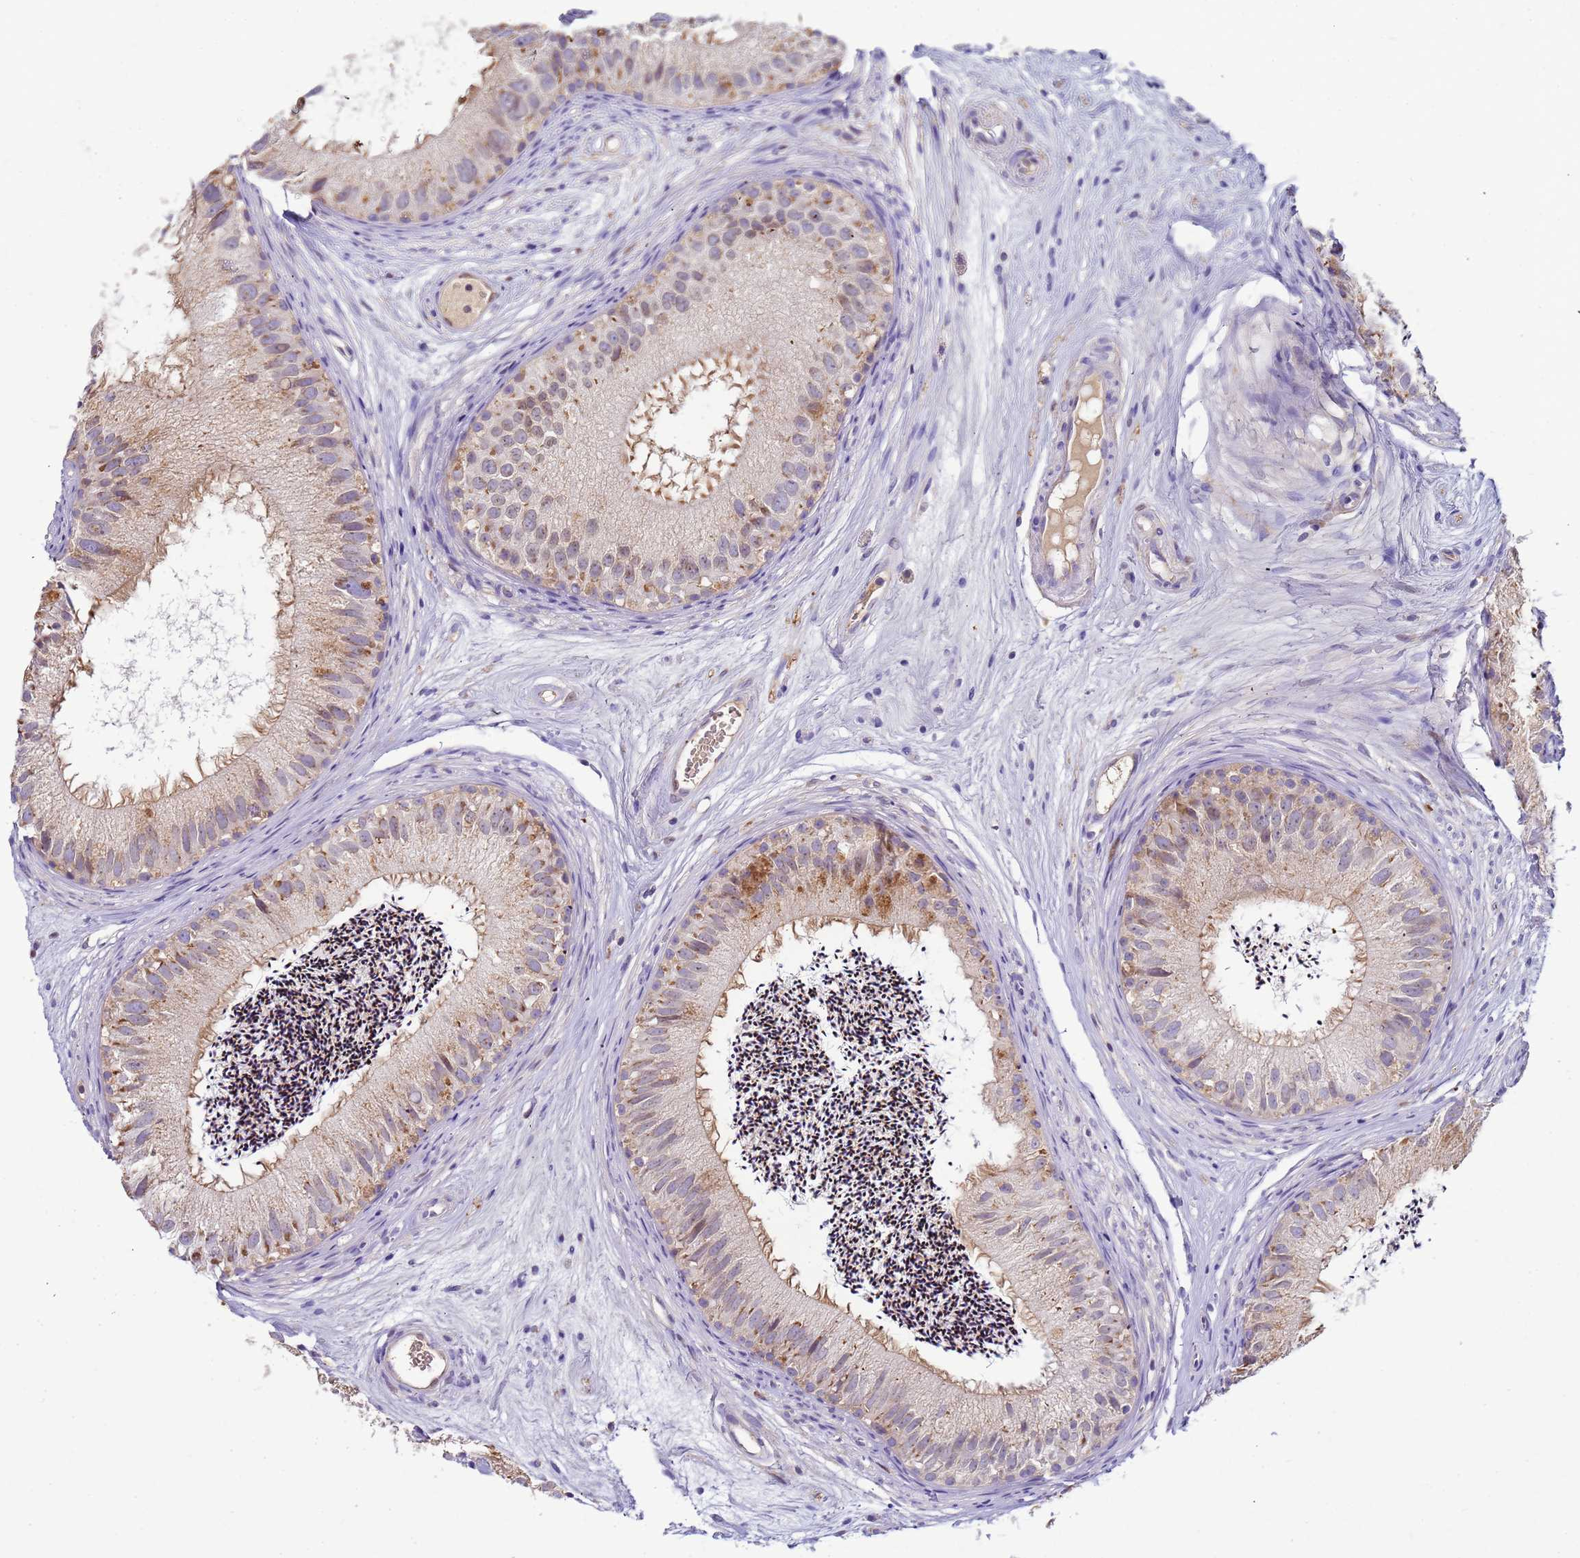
{"staining": {"intensity": "moderate", "quantity": "25%-75%", "location": "cytoplasmic/membranous"}, "tissue": "epididymis", "cell_type": "Glandular cells", "image_type": "normal", "snomed": [{"axis": "morphology", "description": "Normal tissue, NOS"}, {"axis": "topography", "description": "Epididymis"}], "caption": "Immunohistochemical staining of normal epididymis demonstrates moderate cytoplasmic/membranous protein staining in approximately 25%-75% of glandular cells. (Stains: DAB (3,3'-diaminobenzidine) in brown, nuclei in blue, Microscopy: brightfield microscopy at high magnification).", "gene": "PLCXD3", "patient": {"sex": "male", "age": 77}}